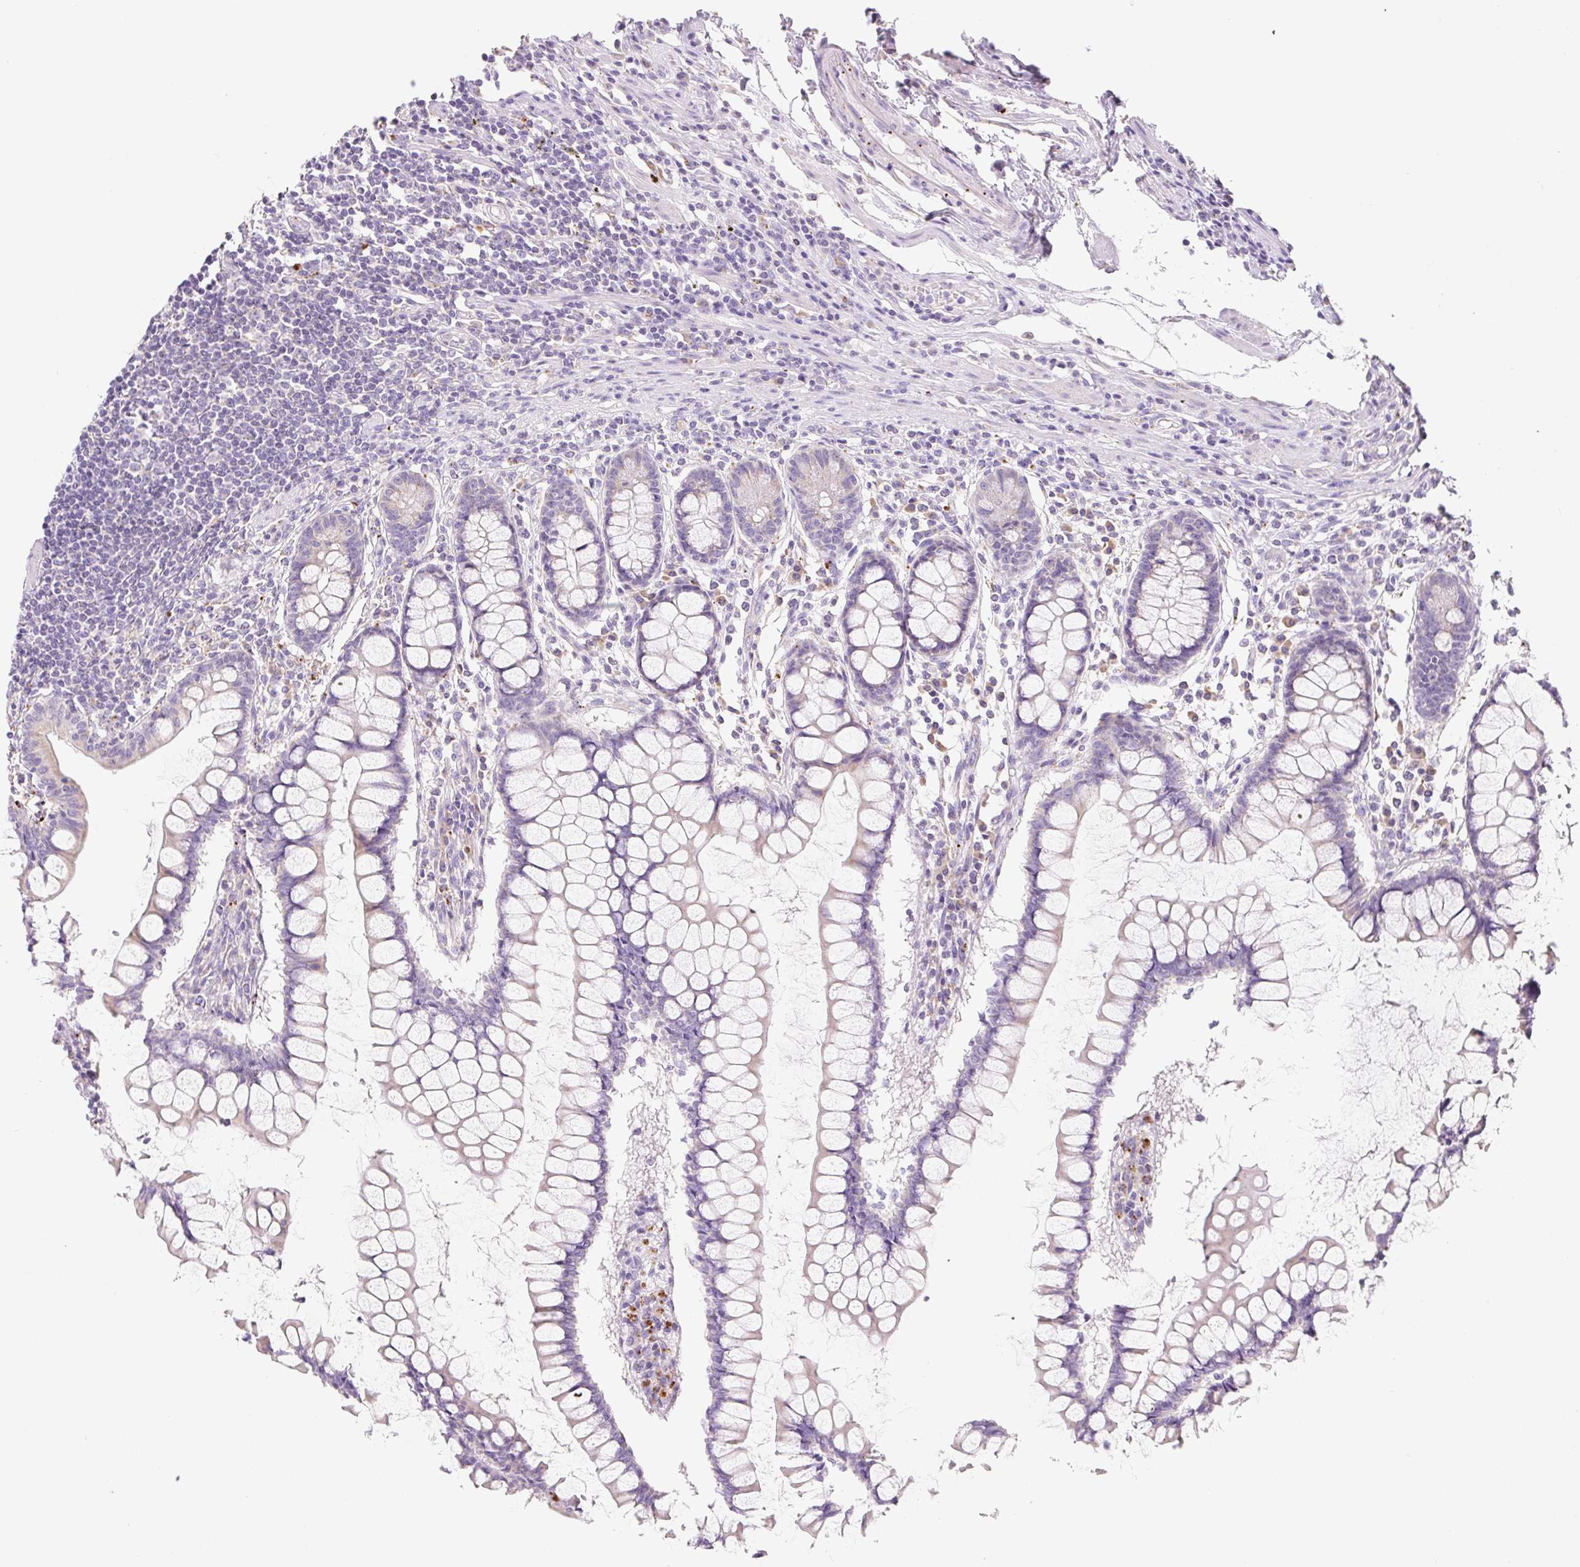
{"staining": {"intensity": "negative", "quantity": "none", "location": "none"}, "tissue": "colon", "cell_type": "Endothelial cells", "image_type": "normal", "snomed": [{"axis": "morphology", "description": "Normal tissue, NOS"}, {"axis": "morphology", "description": "Adenocarcinoma, NOS"}, {"axis": "topography", "description": "Colon"}], "caption": "Immunohistochemical staining of benign colon shows no significant expression in endothelial cells.", "gene": "CLEC3A", "patient": {"sex": "female", "age": 55}}